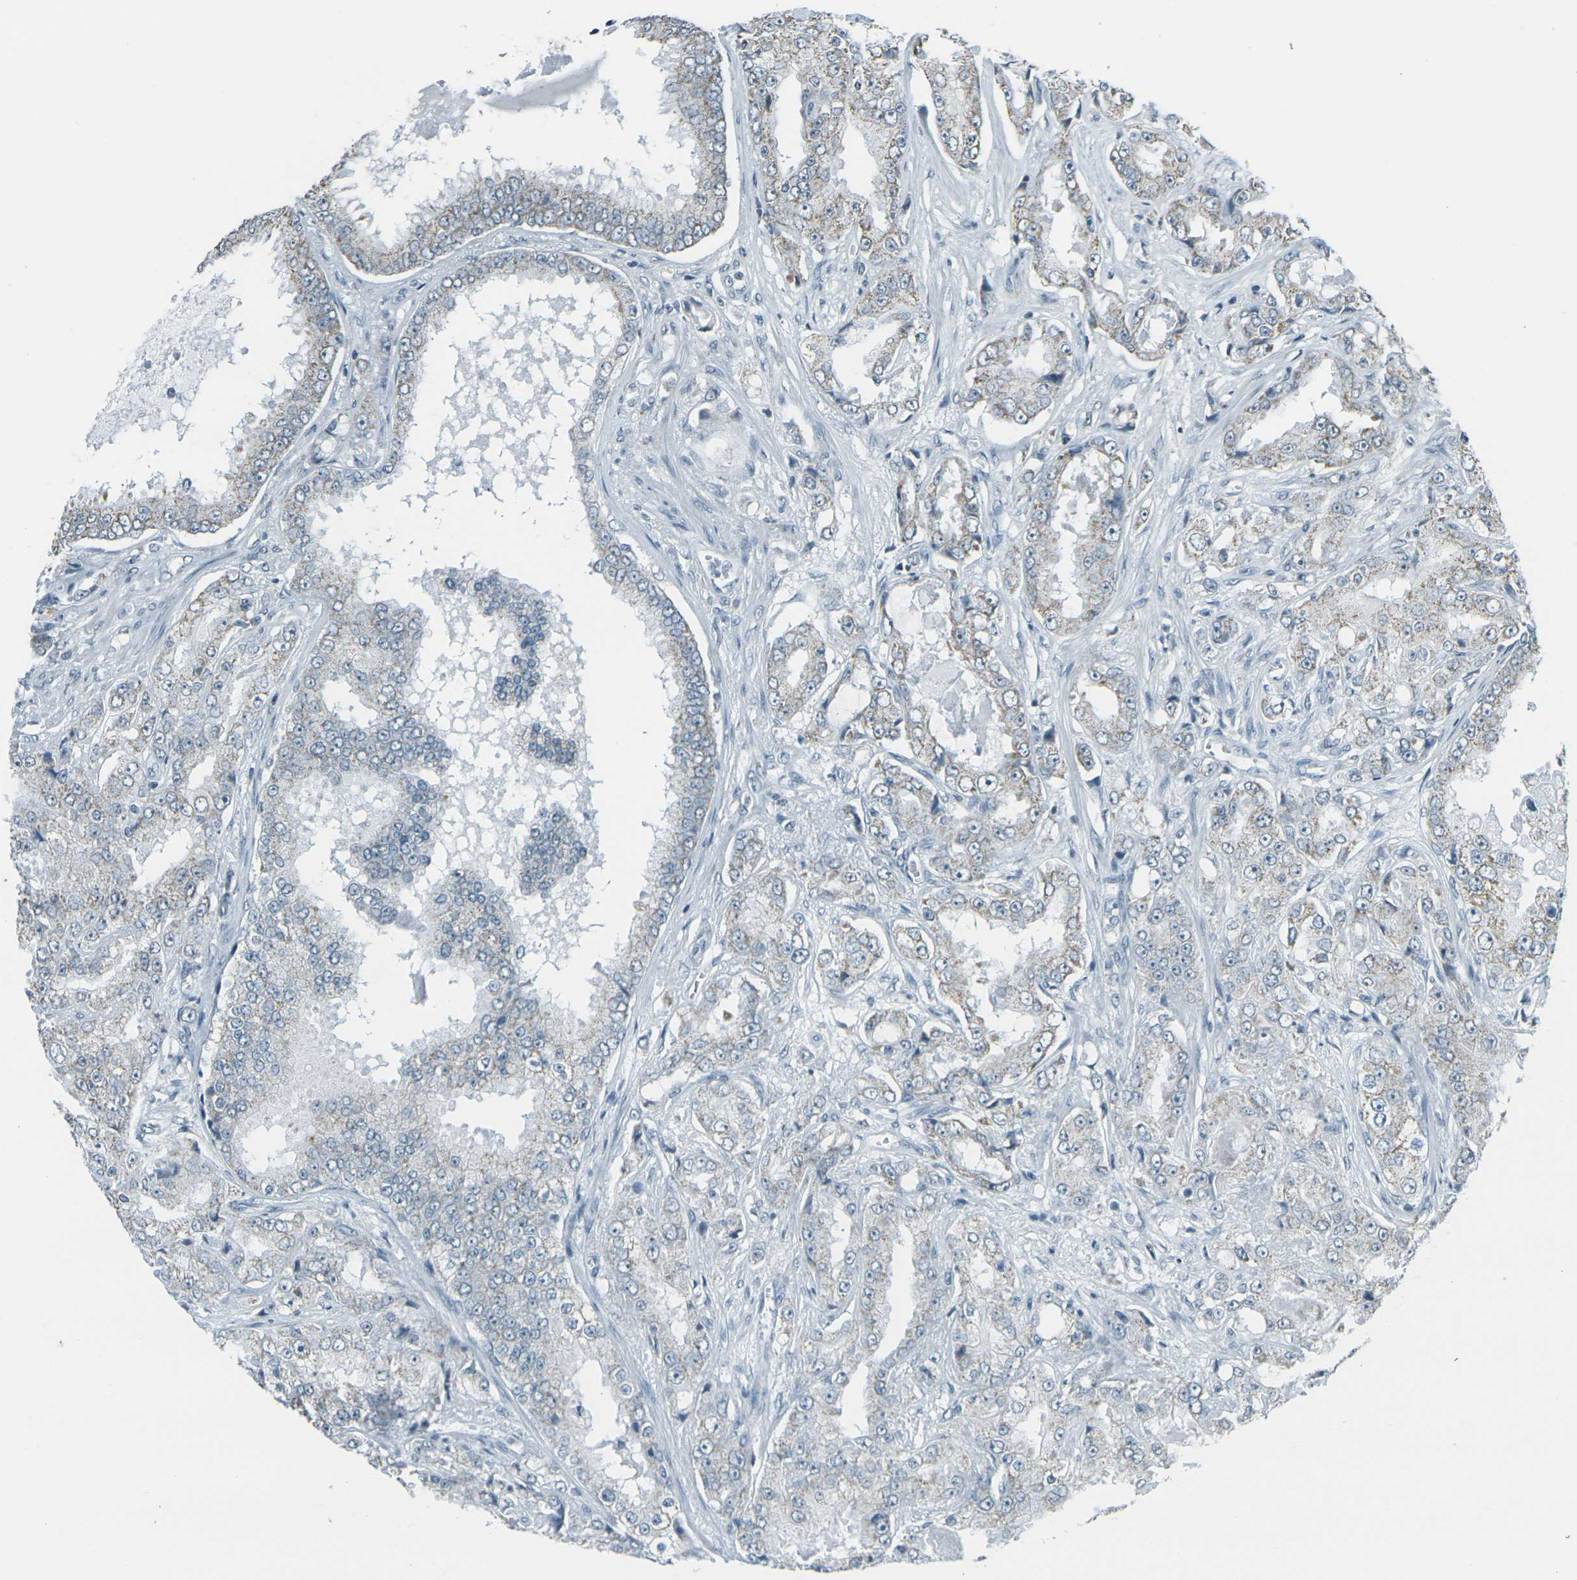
{"staining": {"intensity": "weak", "quantity": ">75%", "location": "cytoplasmic/membranous"}, "tissue": "prostate cancer", "cell_type": "Tumor cells", "image_type": "cancer", "snomed": [{"axis": "morphology", "description": "Adenocarcinoma, High grade"}, {"axis": "topography", "description": "Prostate"}], "caption": "Protein expression analysis of prostate cancer (adenocarcinoma (high-grade)) displays weak cytoplasmic/membranous staining in approximately >75% of tumor cells.", "gene": "H2BC1", "patient": {"sex": "male", "age": 73}}